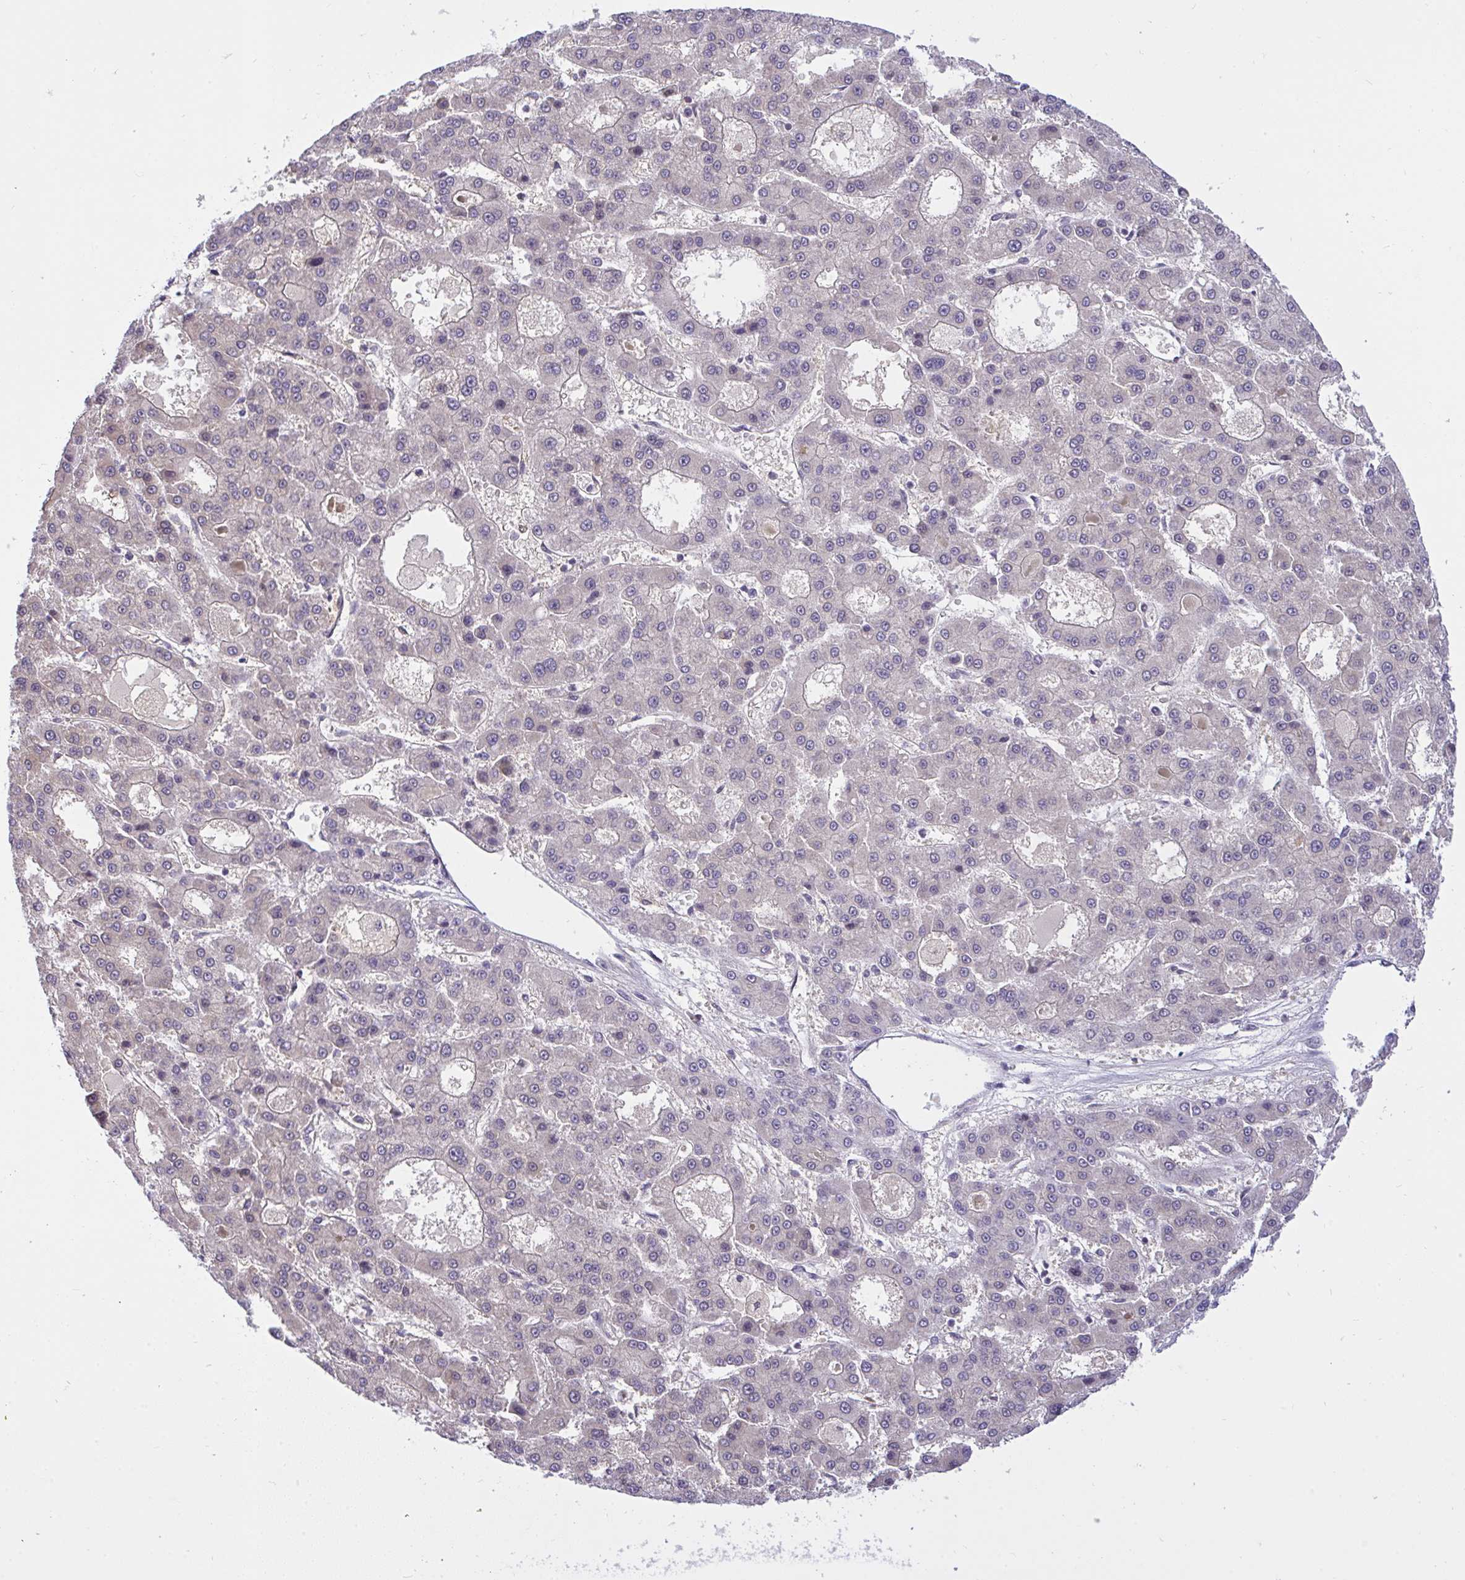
{"staining": {"intensity": "negative", "quantity": "none", "location": "none"}, "tissue": "liver cancer", "cell_type": "Tumor cells", "image_type": "cancer", "snomed": [{"axis": "morphology", "description": "Carcinoma, Hepatocellular, NOS"}, {"axis": "topography", "description": "Liver"}], "caption": "A histopathology image of liver cancer stained for a protein shows no brown staining in tumor cells.", "gene": "C19orf54", "patient": {"sex": "male", "age": 70}}